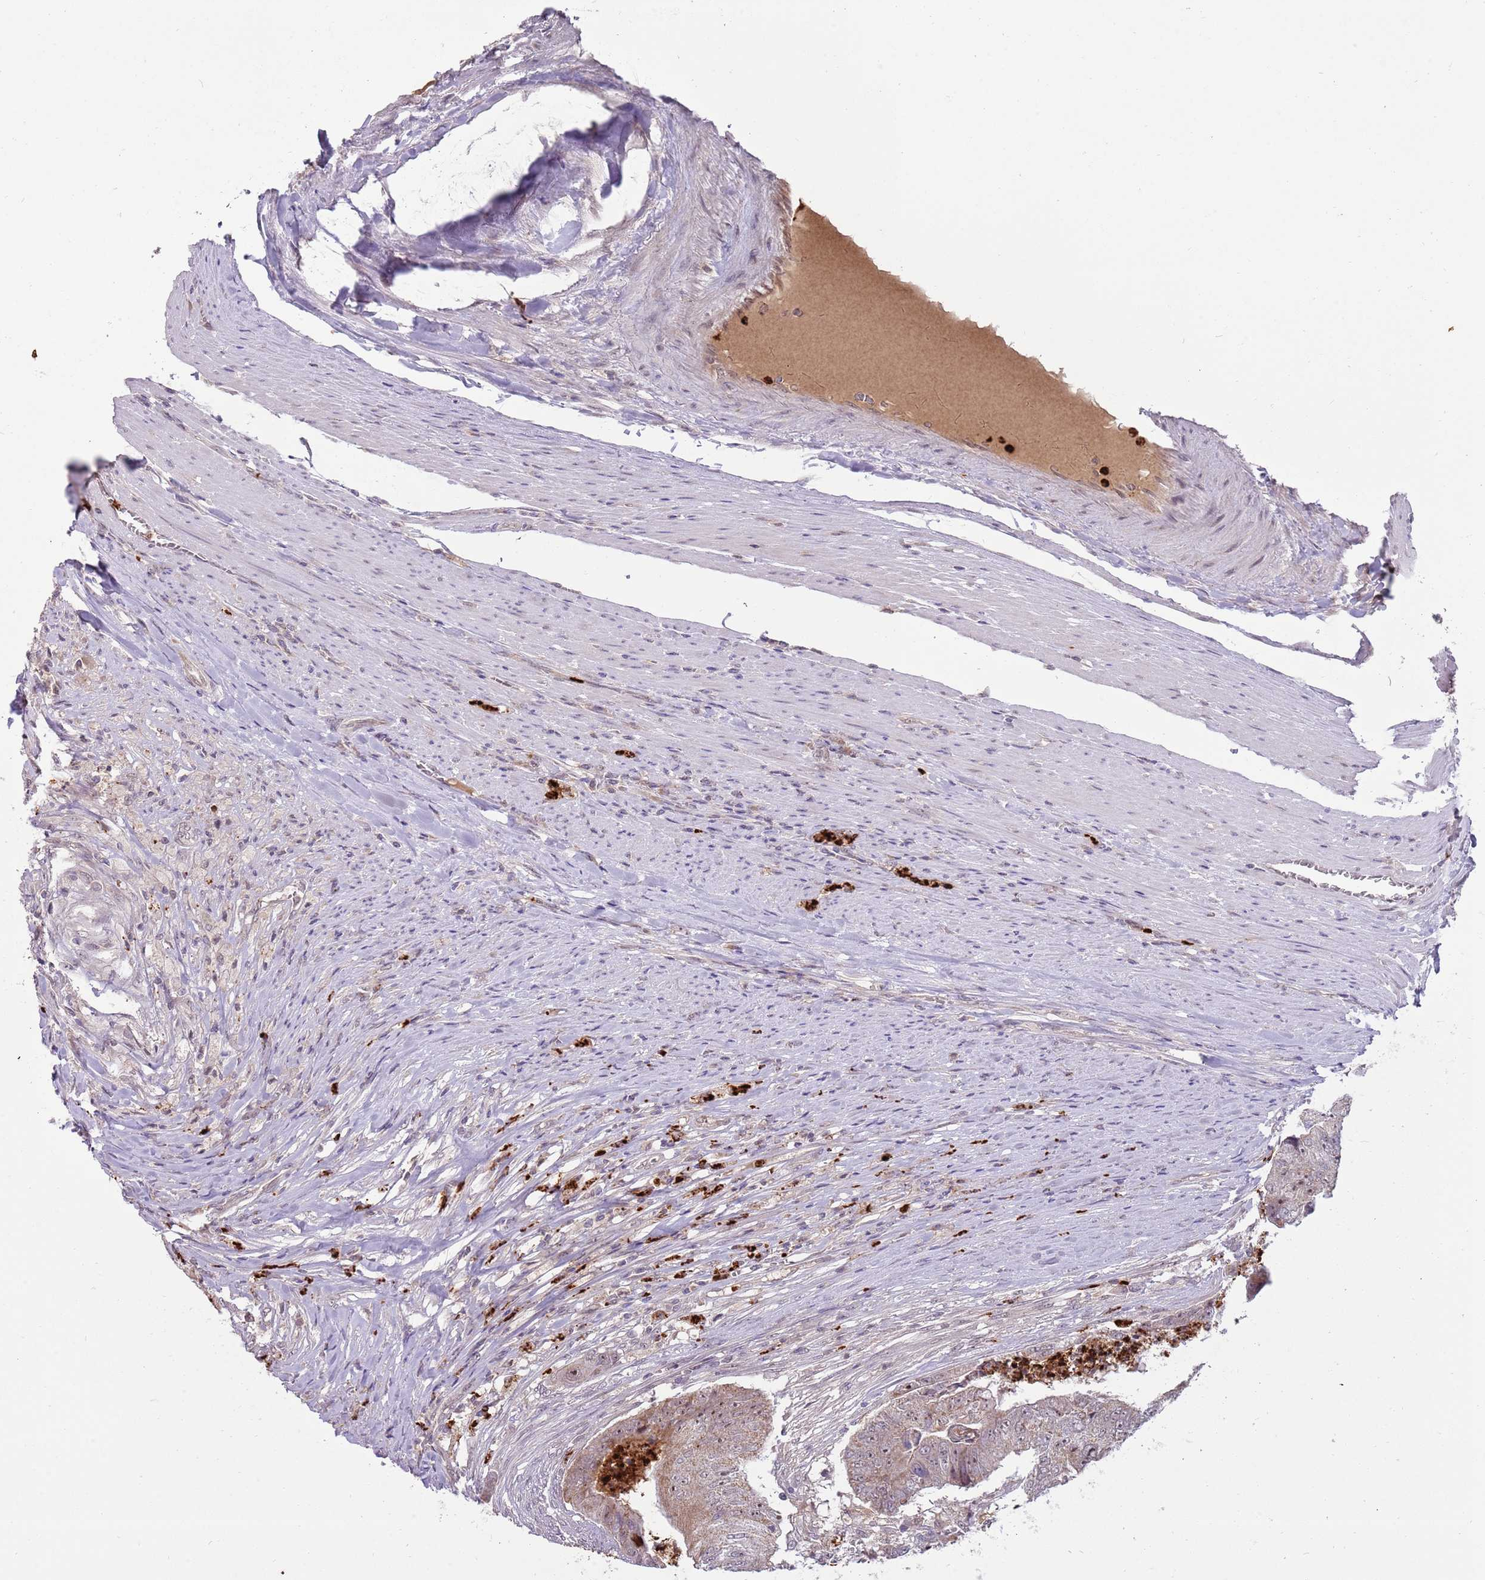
{"staining": {"intensity": "weak", "quantity": "25%-75%", "location": "nuclear"}, "tissue": "colorectal cancer", "cell_type": "Tumor cells", "image_type": "cancer", "snomed": [{"axis": "morphology", "description": "Adenocarcinoma, NOS"}, {"axis": "topography", "description": "Colon"}], "caption": "Protein staining by immunohistochemistry (IHC) shows weak nuclear staining in approximately 25%-75% of tumor cells in colorectal cancer. The protein is stained brown, and the nuclei are stained in blue (DAB IHC with brightfield microscopy, high magnification).", "gene": "NBPF6", "patient": {"sex": "female", "age": 67}}